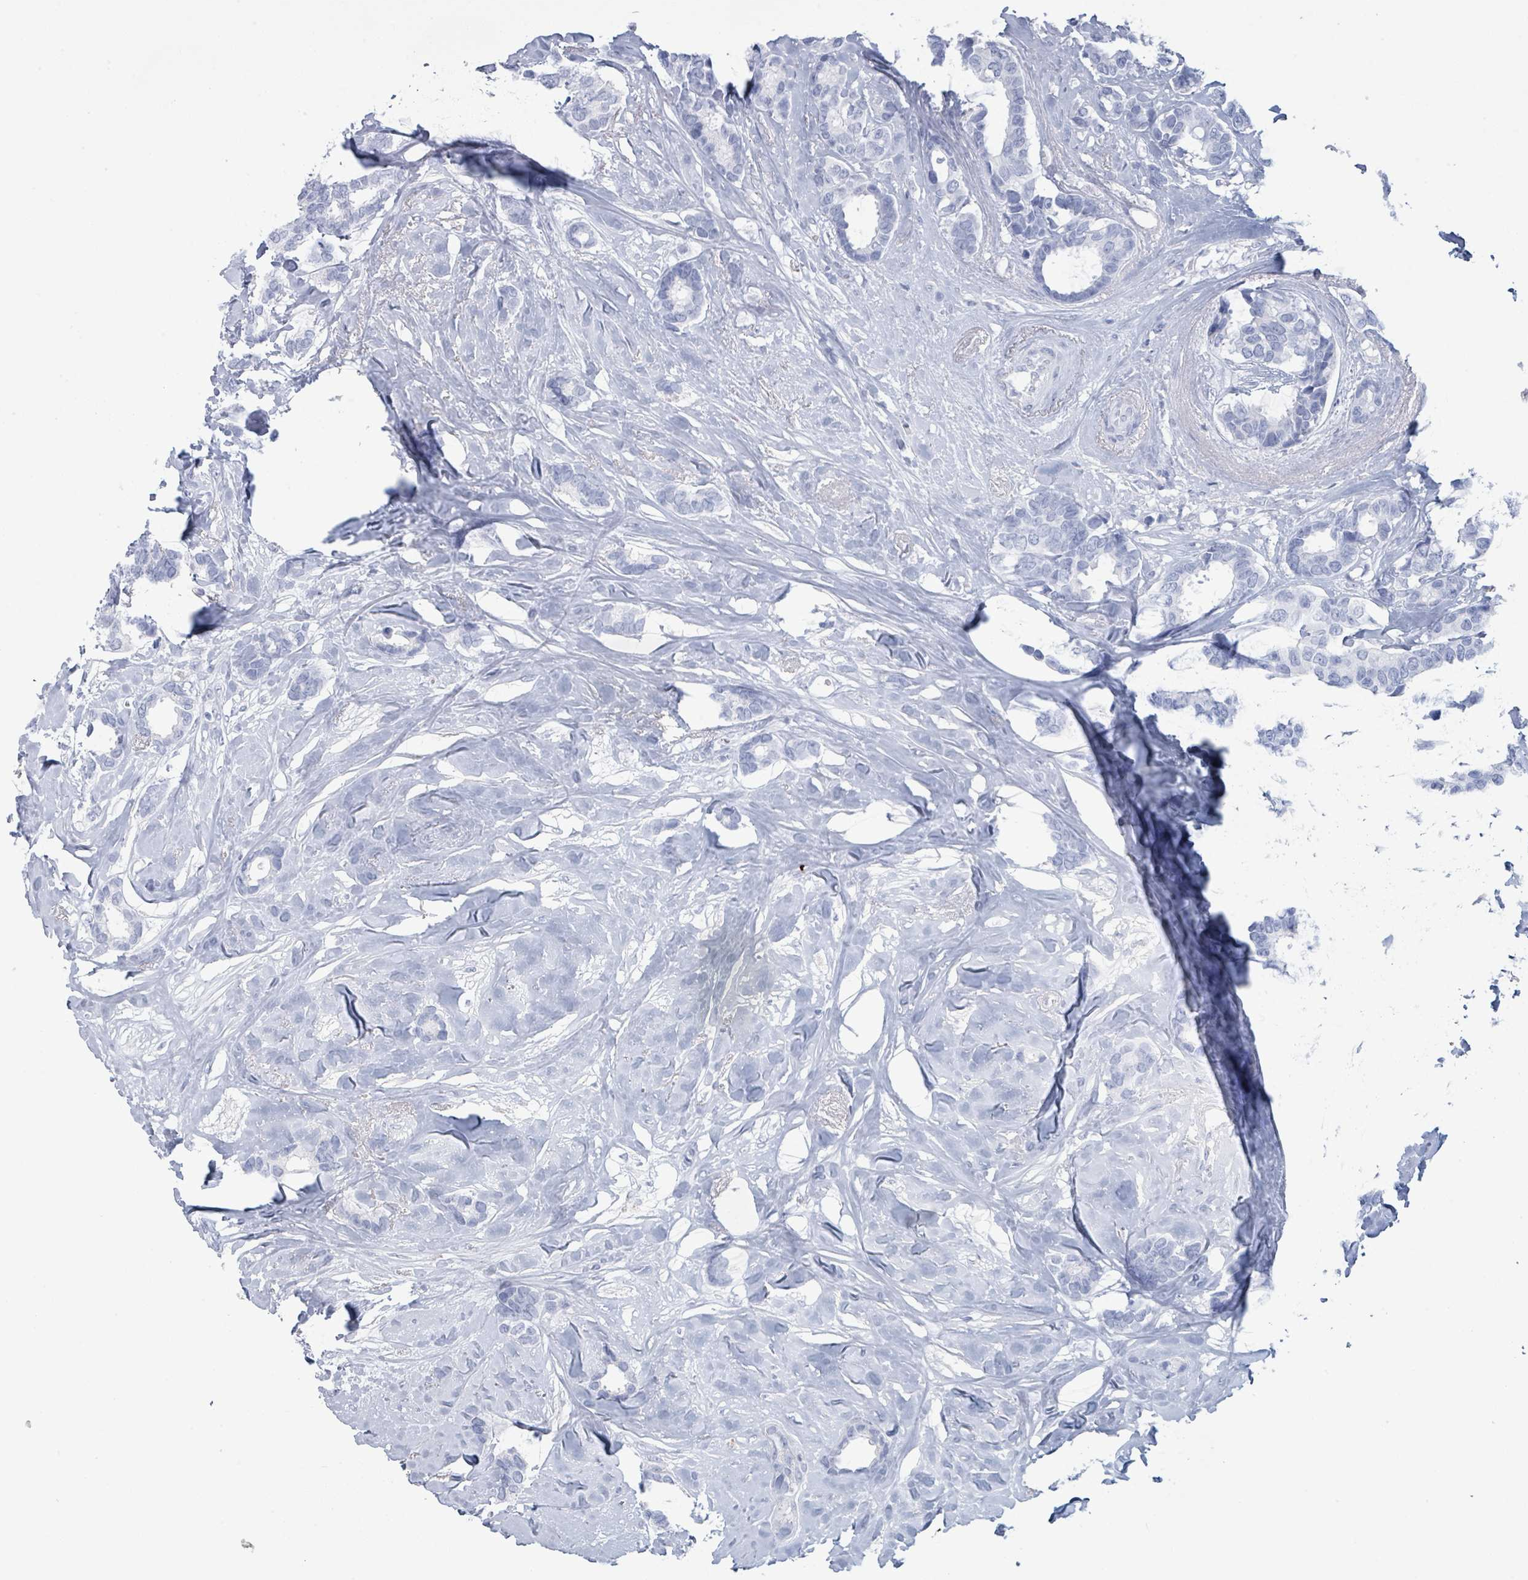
{"staining": {"intensity": "negative", "quantity": "none", "location": "none"}, "tissue": "breast cancer", "cell_type": "Tumor cells", "image_type": "cancer", "snomed": [{"axis": "morphology", "description": "Duct carcinoma"}, {"axis": "topography", "description": "Breast"}], "caption": "The image demonstrates no staining of tumor cells in breast intraductal carcinoma. Brightfield microscopy of immunohistochemistry (IHC) stained with DAB (3,3'-diaminobenzidine) (brown) and hematoxylin (blue), captured at high magnification.", "gene": "PGA3", "patient": {"sex": "female", "age": 87}}